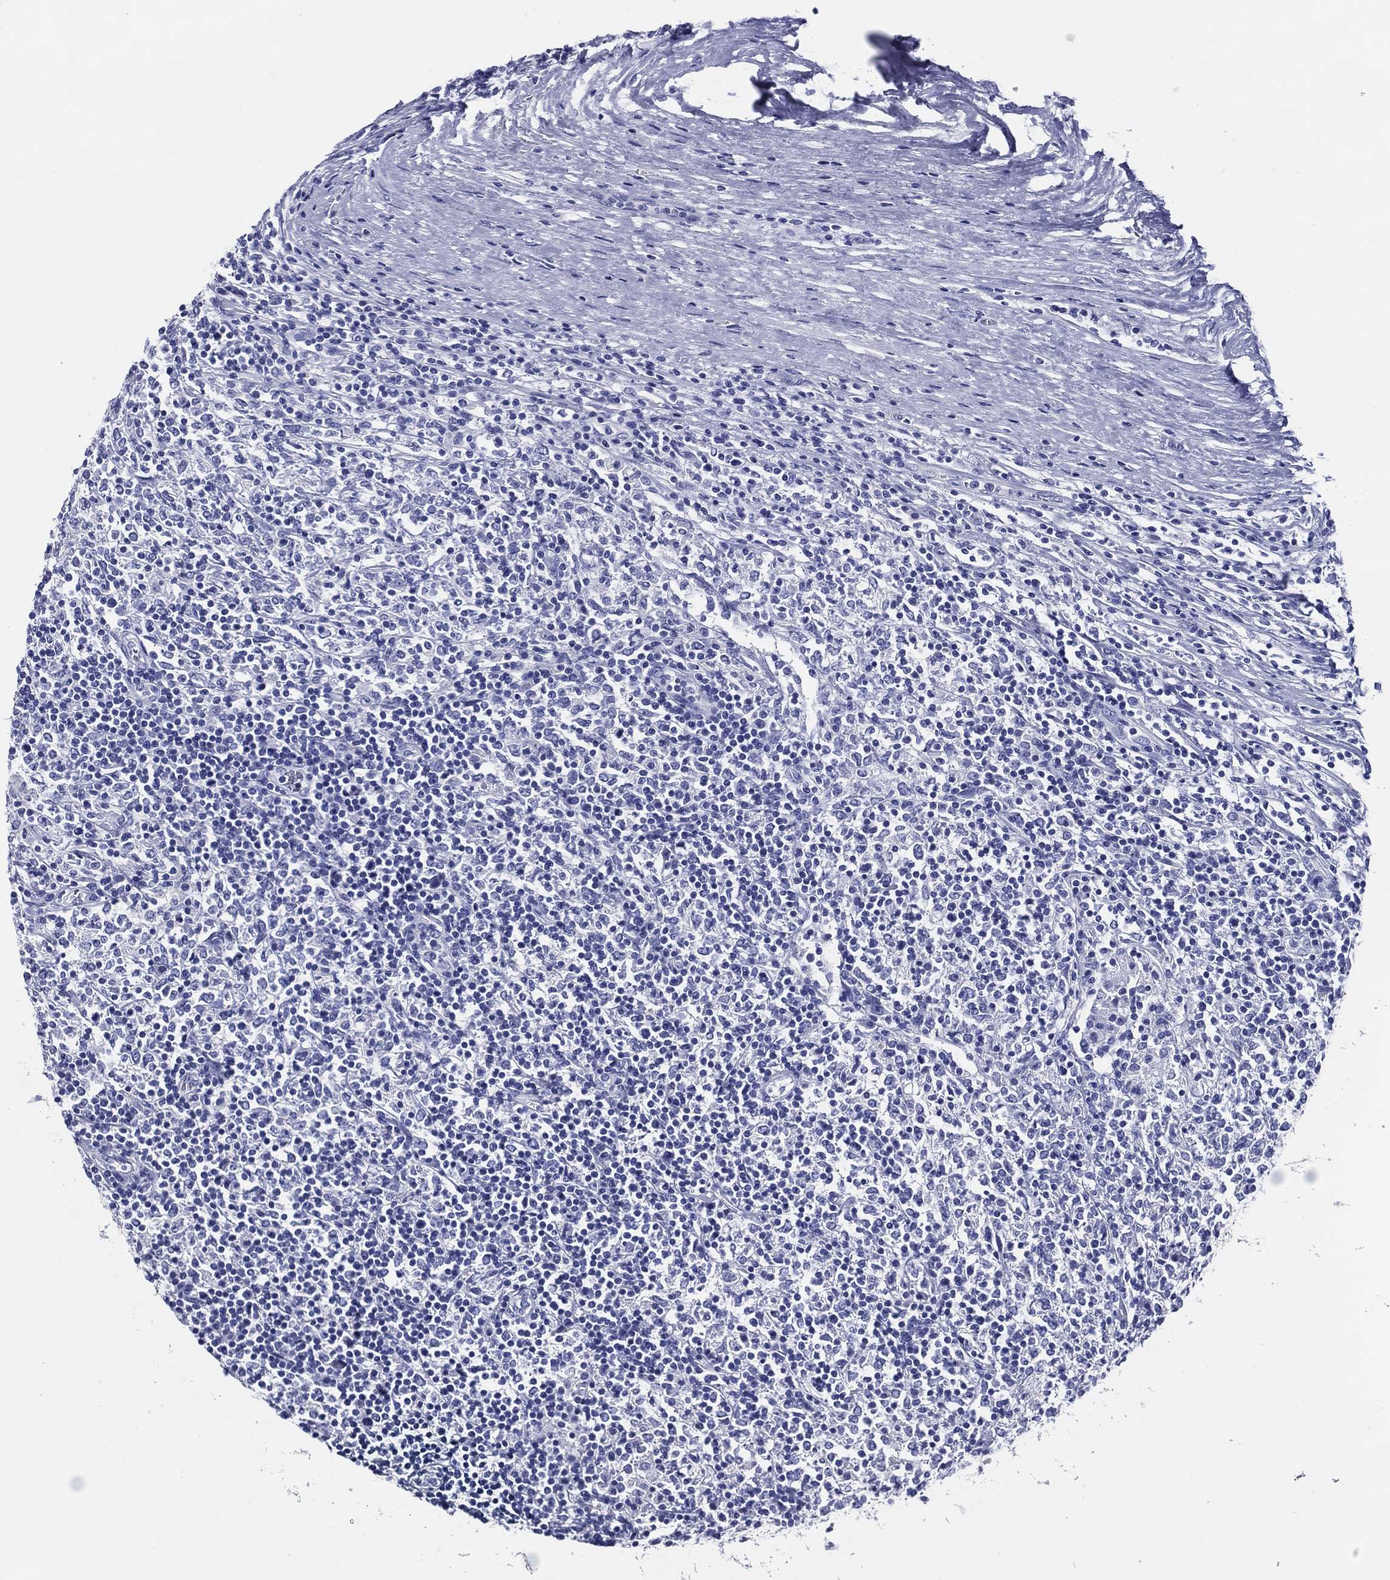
{"staining": {"intensity": "negative", "quantity": "none", "location": "none"}, "tissue": "lymphoma", "cell_type": "Tumor cells", "image_type": "cancer", "snomed": [{"axis": "morphology", "description": "Malignant lymphoma, non-Hodgkin's type, High grade"}, {"axis": "topography", "description": "Lymph node"}], "caption": "Tumor cells are negative for protein expression in human malignant lymphoma, non-Hodgkin's type (high-grade).", "gene": "ACE2", "patient": {"sex": "female", "age": 84}}